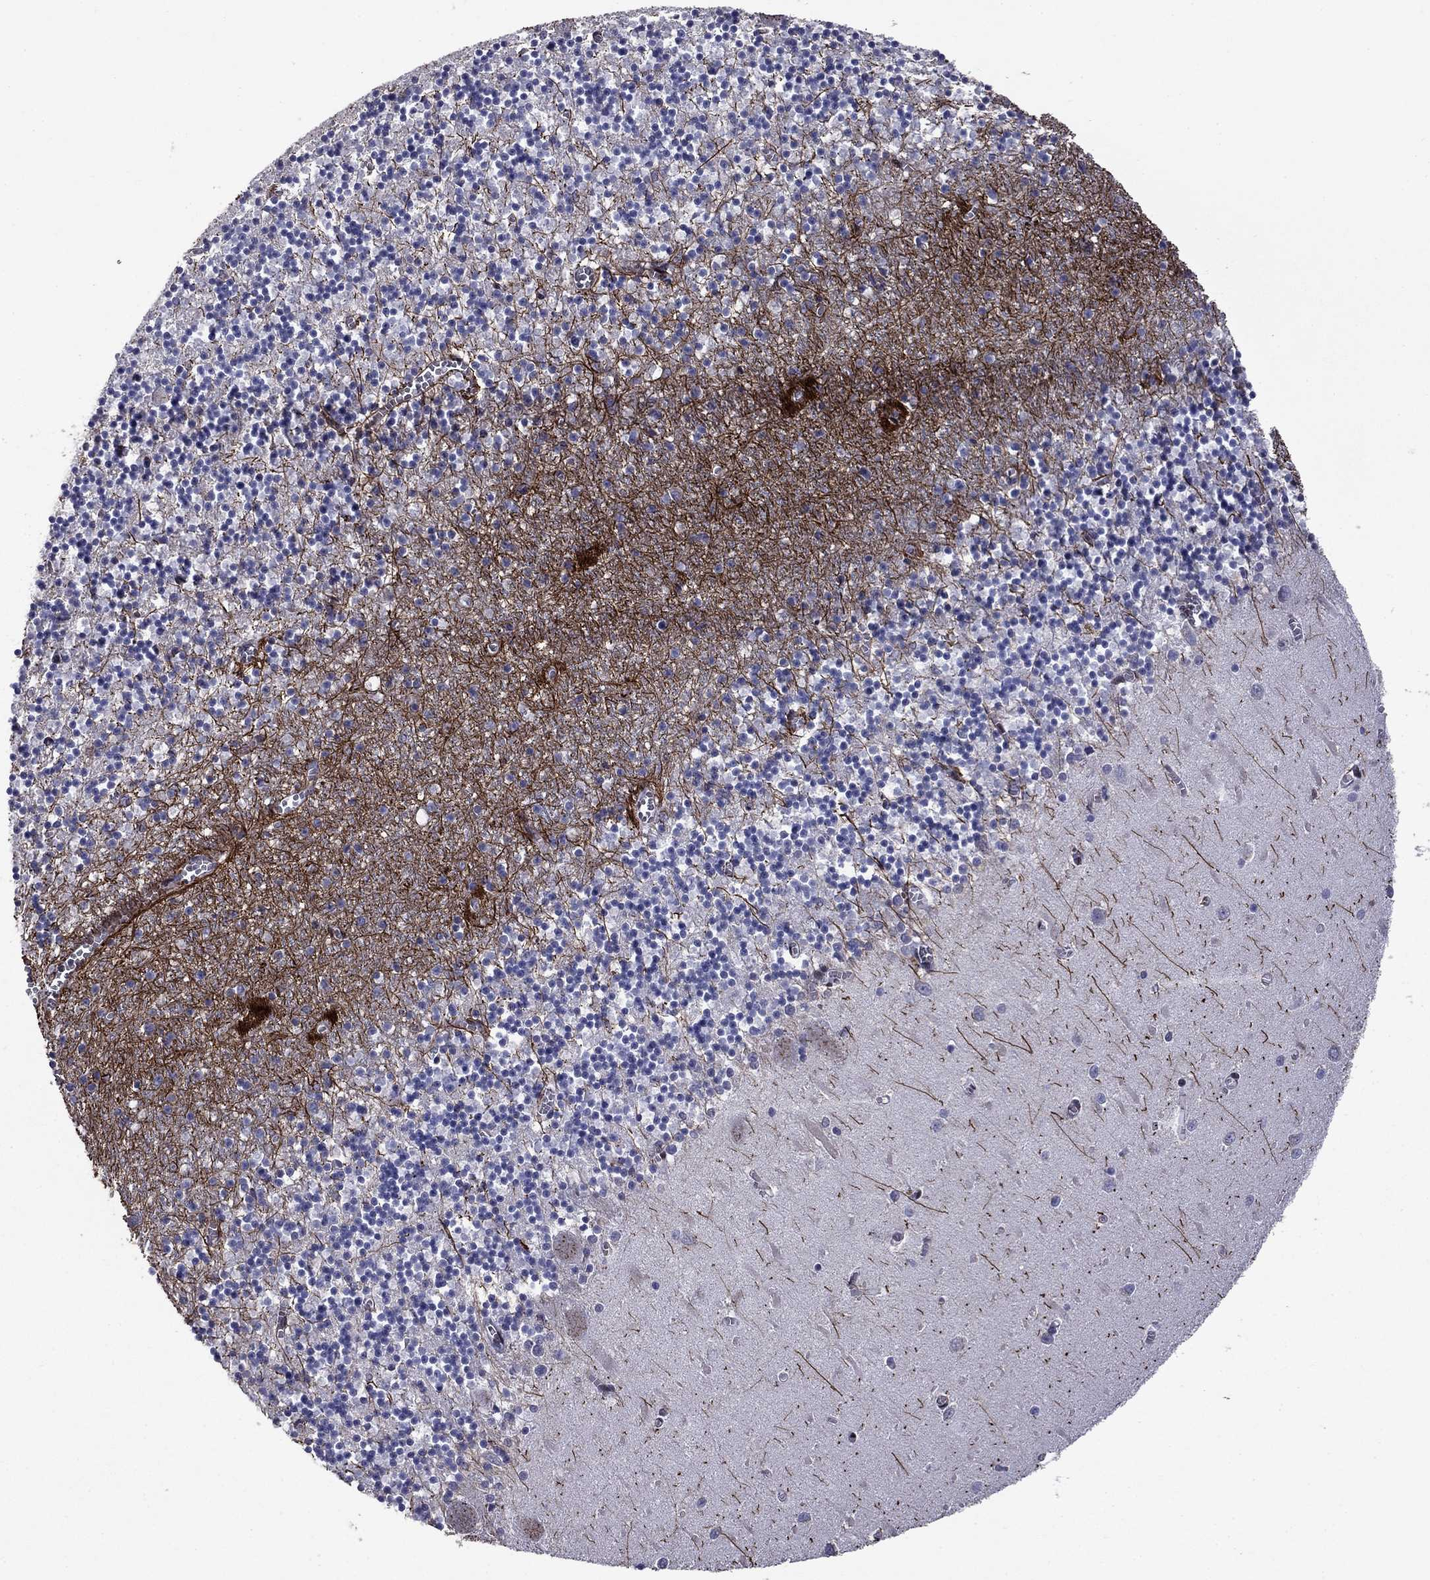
{"staining": {"intensity": "negative", "quantity": "none", "location": "none"}, "tissue": "cerebellum", "cell_type": "Cells in granular layer", "image_type": "normal", "snomed": [{"axis": "morphology", "description": "Normal tissue, NOS"}, {"axis": "topography", "description": "Cerebellum"}], "caption": "Immunohistochemistry photomicrograph of unremarkable cerebellum: human cerebellum stained with DAB displays no significant protein positivity in cells in granular layer.", "gene": "APPBP2", "patient": {"sex": "female", "age": 64}}